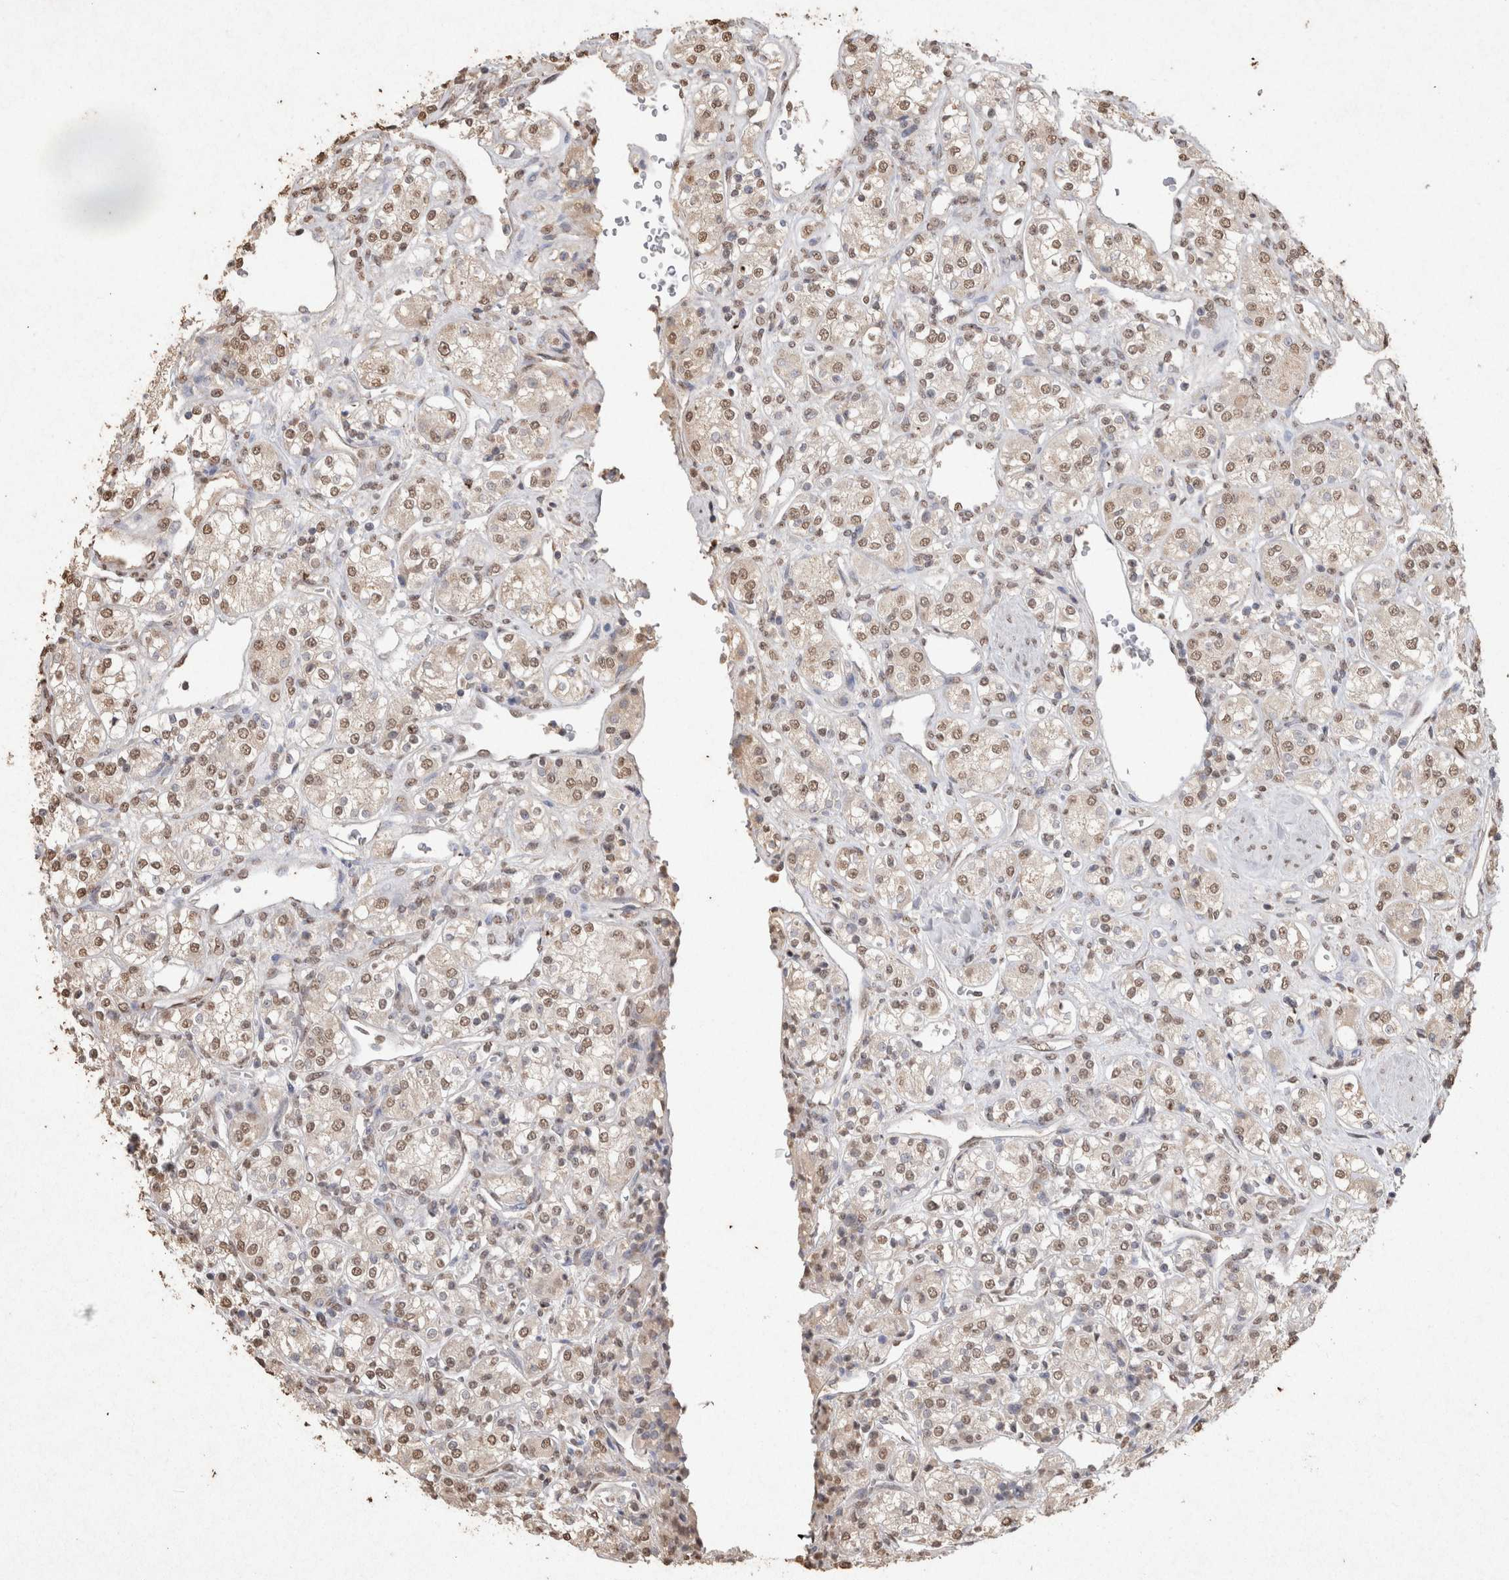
{"staining": {"intensity": "weak", "quantity": ">75%", "location": "nuclear"}, "tissue": "renal cancer", "cell_type": "Tumor cells", "image_type": "cancer", "snomed": [{"axis": "morphology", "description": "Adenocarcinoma, NOS"}, {"axis": "topography", "description": "Kidney"}], "caption": "This photomicrograph reveals IHC staining of renal cancer (adenocarcinoma), with low weak nuclear staining in about >75% of tumor cells.", "gene": "MLX", "patient": {"sex": "male", "age": 77}}